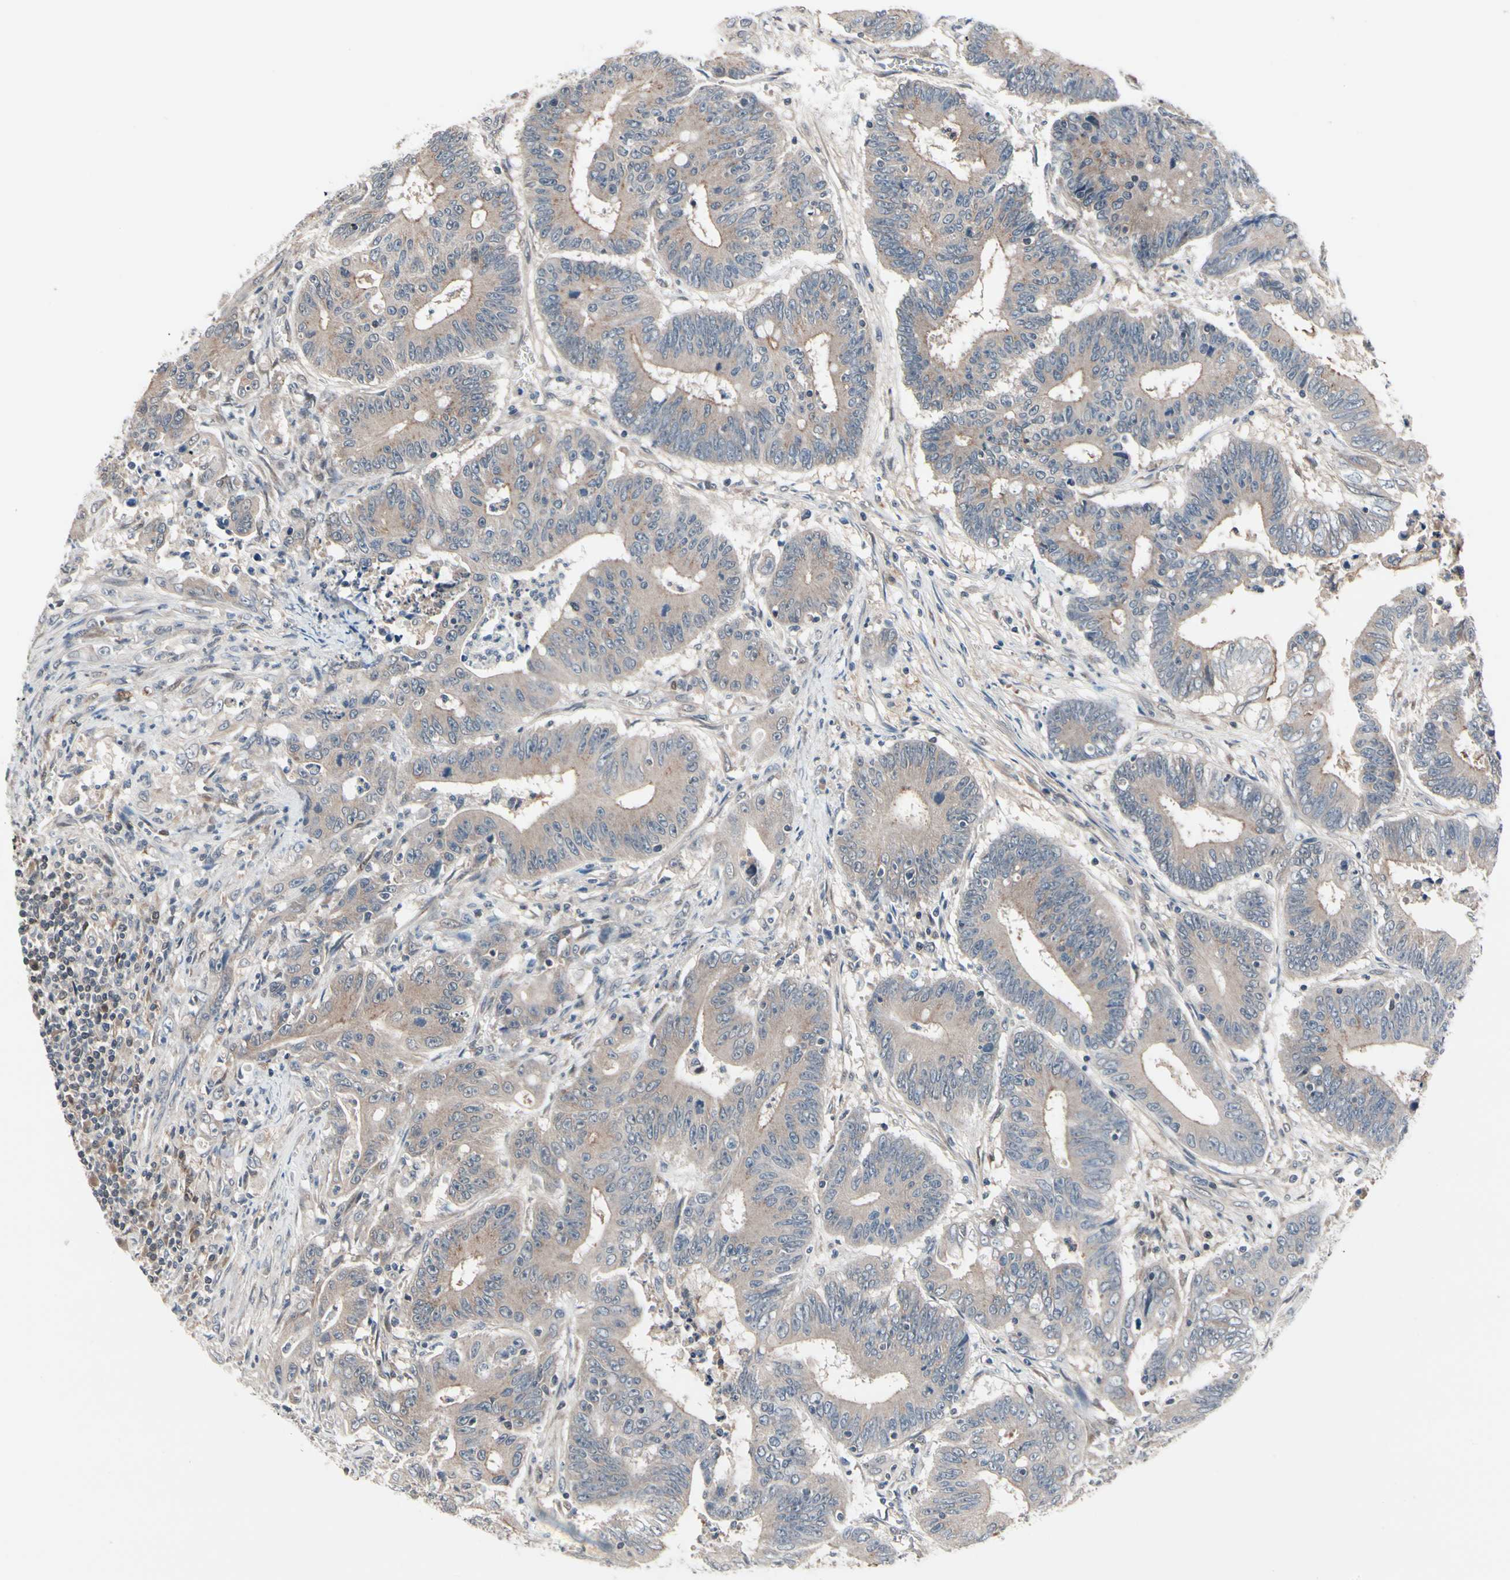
{"staining": {"intensity": "weak", "quantity": ">75%", "location": "cytoplasmic/membranous"}, "tissue": "colorectal cancer", "cell_type": "Tumor cells", "image_type": "cancer", "snomed": [{"axis": "morphology", "description": "Adenocarcinoma, NOS"}, {"axis": "topography", "description": "Colon"}], "caption": "A high-resolution micrograph shows immunohistochemistry (IHC) staining of colorectal cancer (adenocarcinoma), which displays weak cytoplasmic/membranous staining in approximately >75% of tumor cells.", "gene": "PRDX6", "patient": {"sex": "male", "age": 45}}